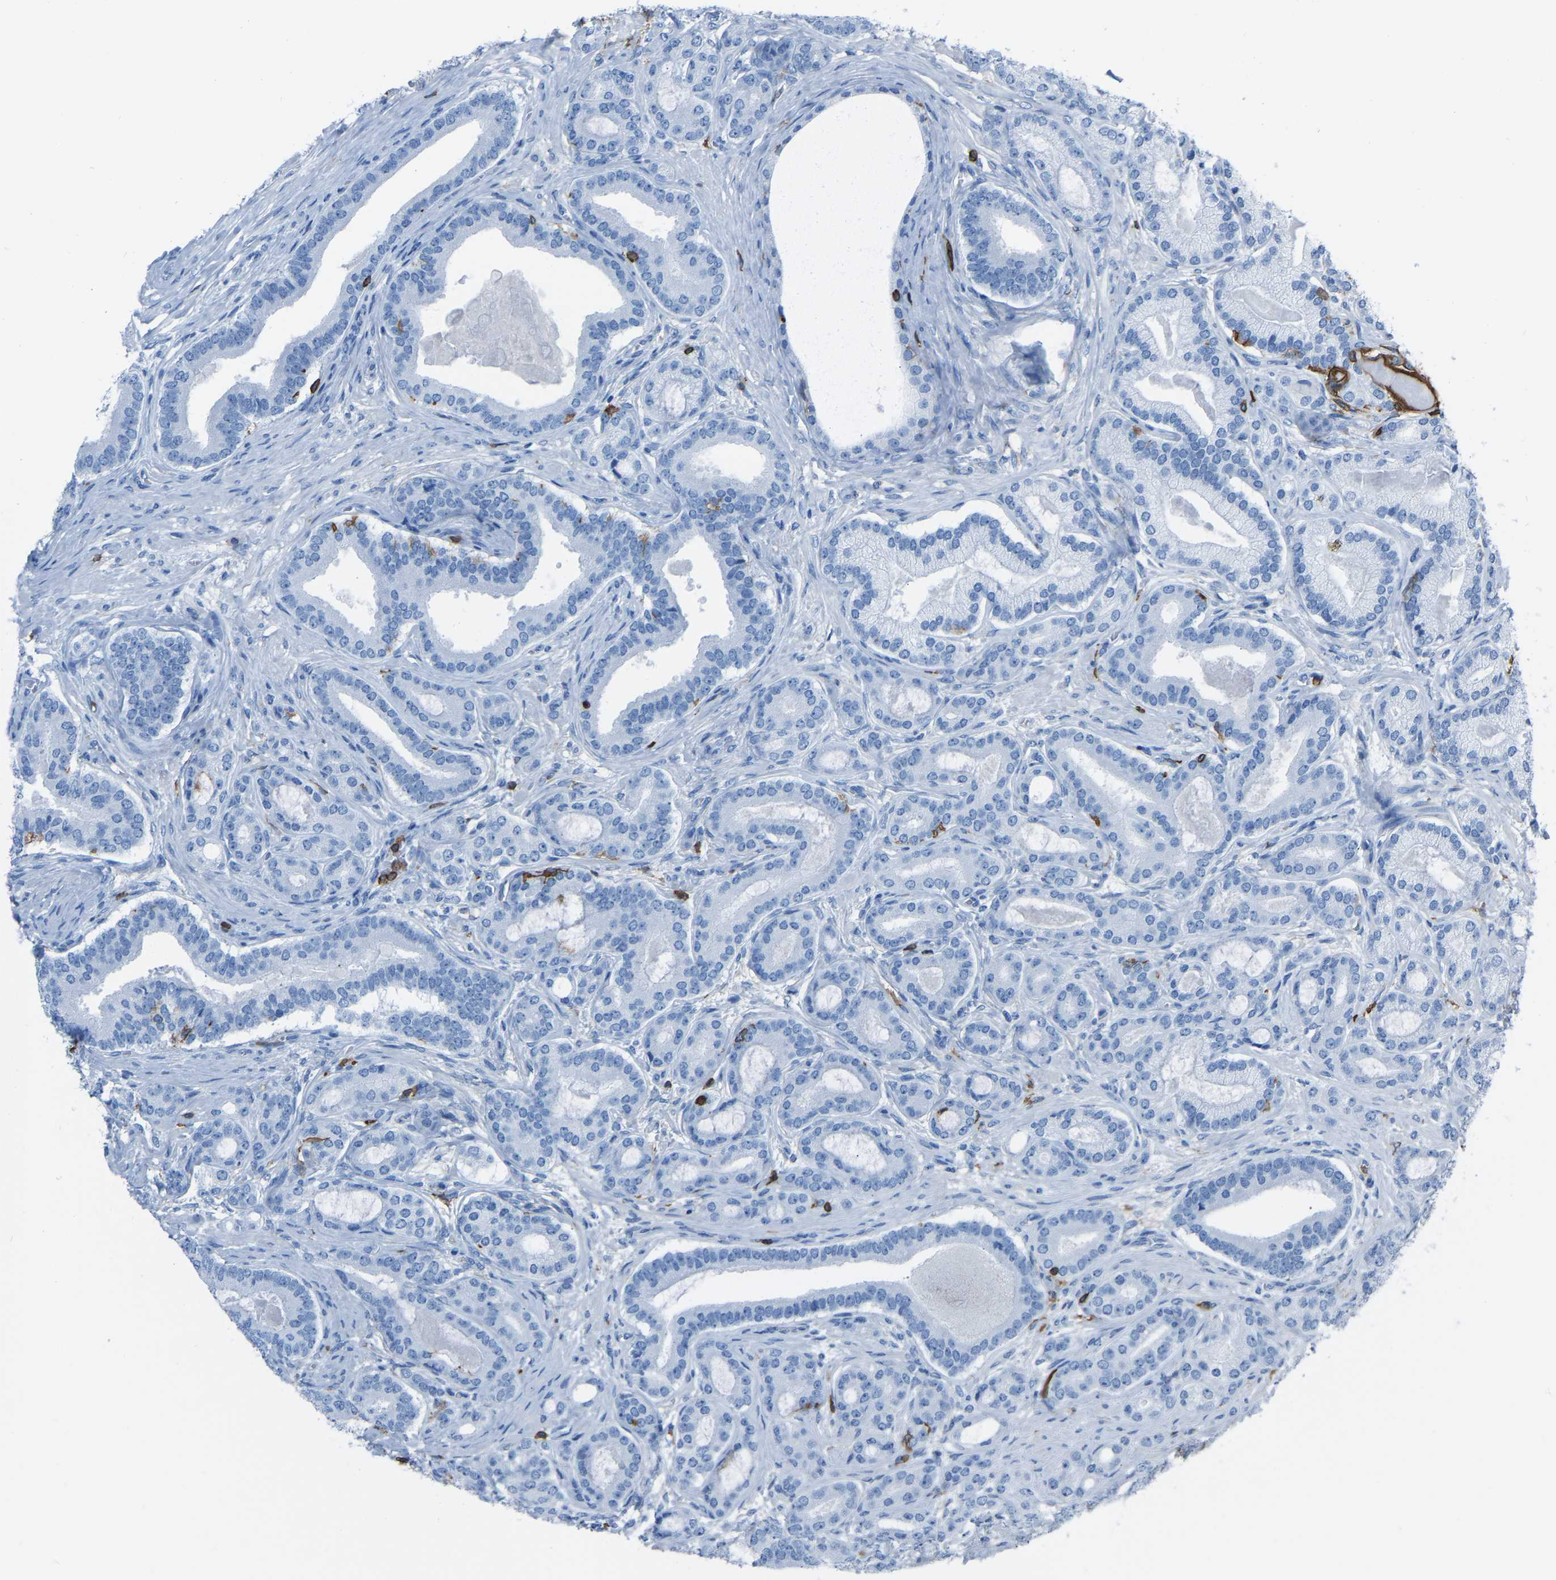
{"staining": {"intensity": "negative", "quantity": "none", "location": "none"}, "tissue": "prostate cancer", "cell_type": "Tumor cells", "image_type": "cancer", "snomed": [{"axis": "morphology", "description": "Adenocarcinoma, High grade"}, {"axis": "topography", "description": "Prostate"}], "caption": "IHC photomicrograph of human prostate cancer stained for a protein (brown), which displays no expression in tumor cells.", "gene": "LSP1", "patient": {"sex": "male", "age": 60}}